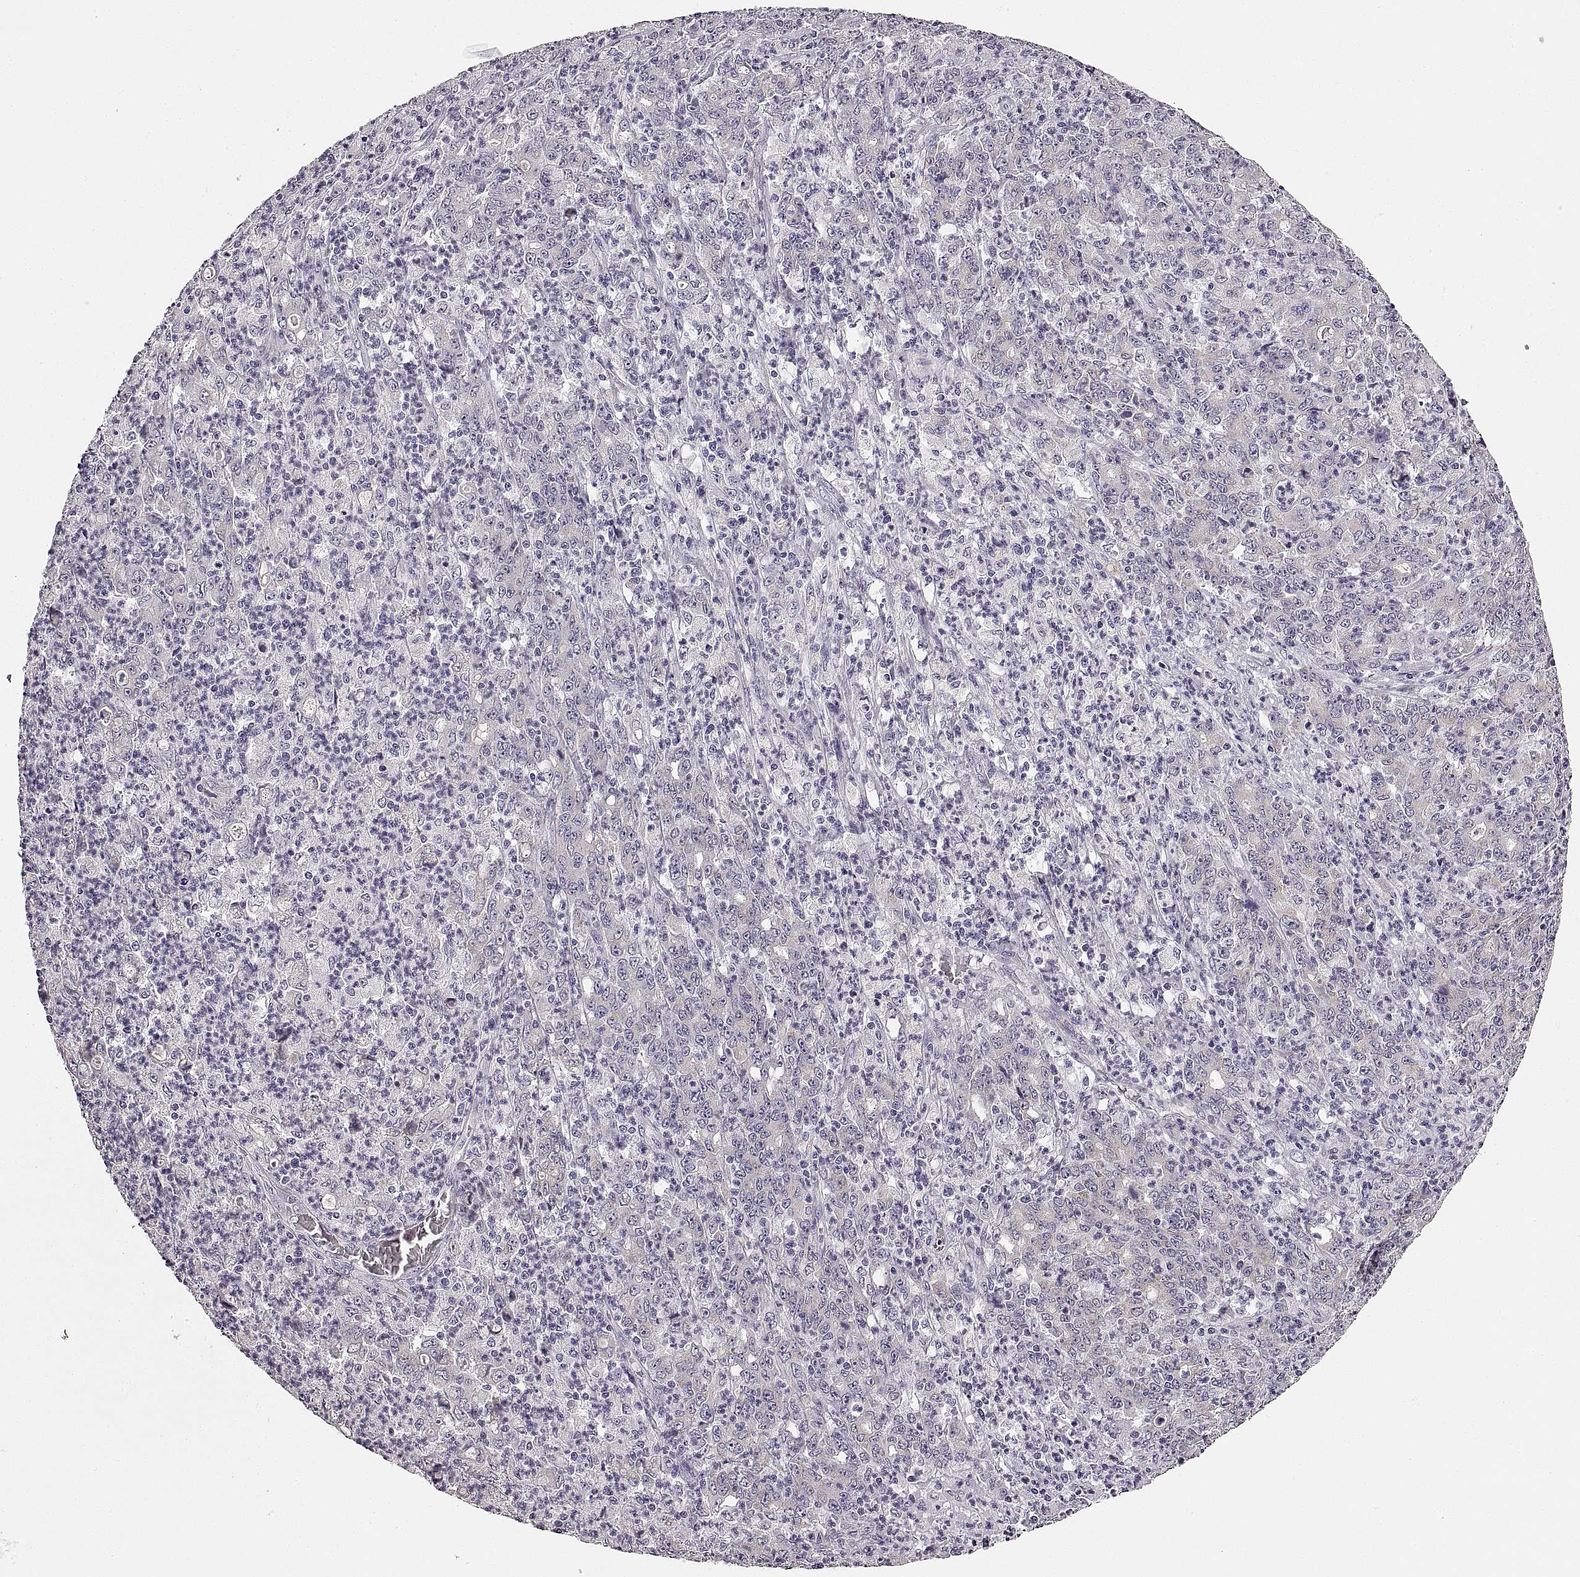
{"staining": {"intensity": "negative", "quantity": "none", "location": "none"}, "tissue": "stomach cancer", "cell_type": "Tumor cells", "image_type": "cancer", "snomed": [{"axis": "morphology", "description": "Adenocarcinoma, NOS"}, {"axis": "topography", "description": "Stomach, lower"}], "caption": "Micrograph shows no significant protein positivity in tumor cells of stomach cancer (adenocarcinoma).", "gene": "RDH13", "patient": {"sex": "female", "age": 71}}